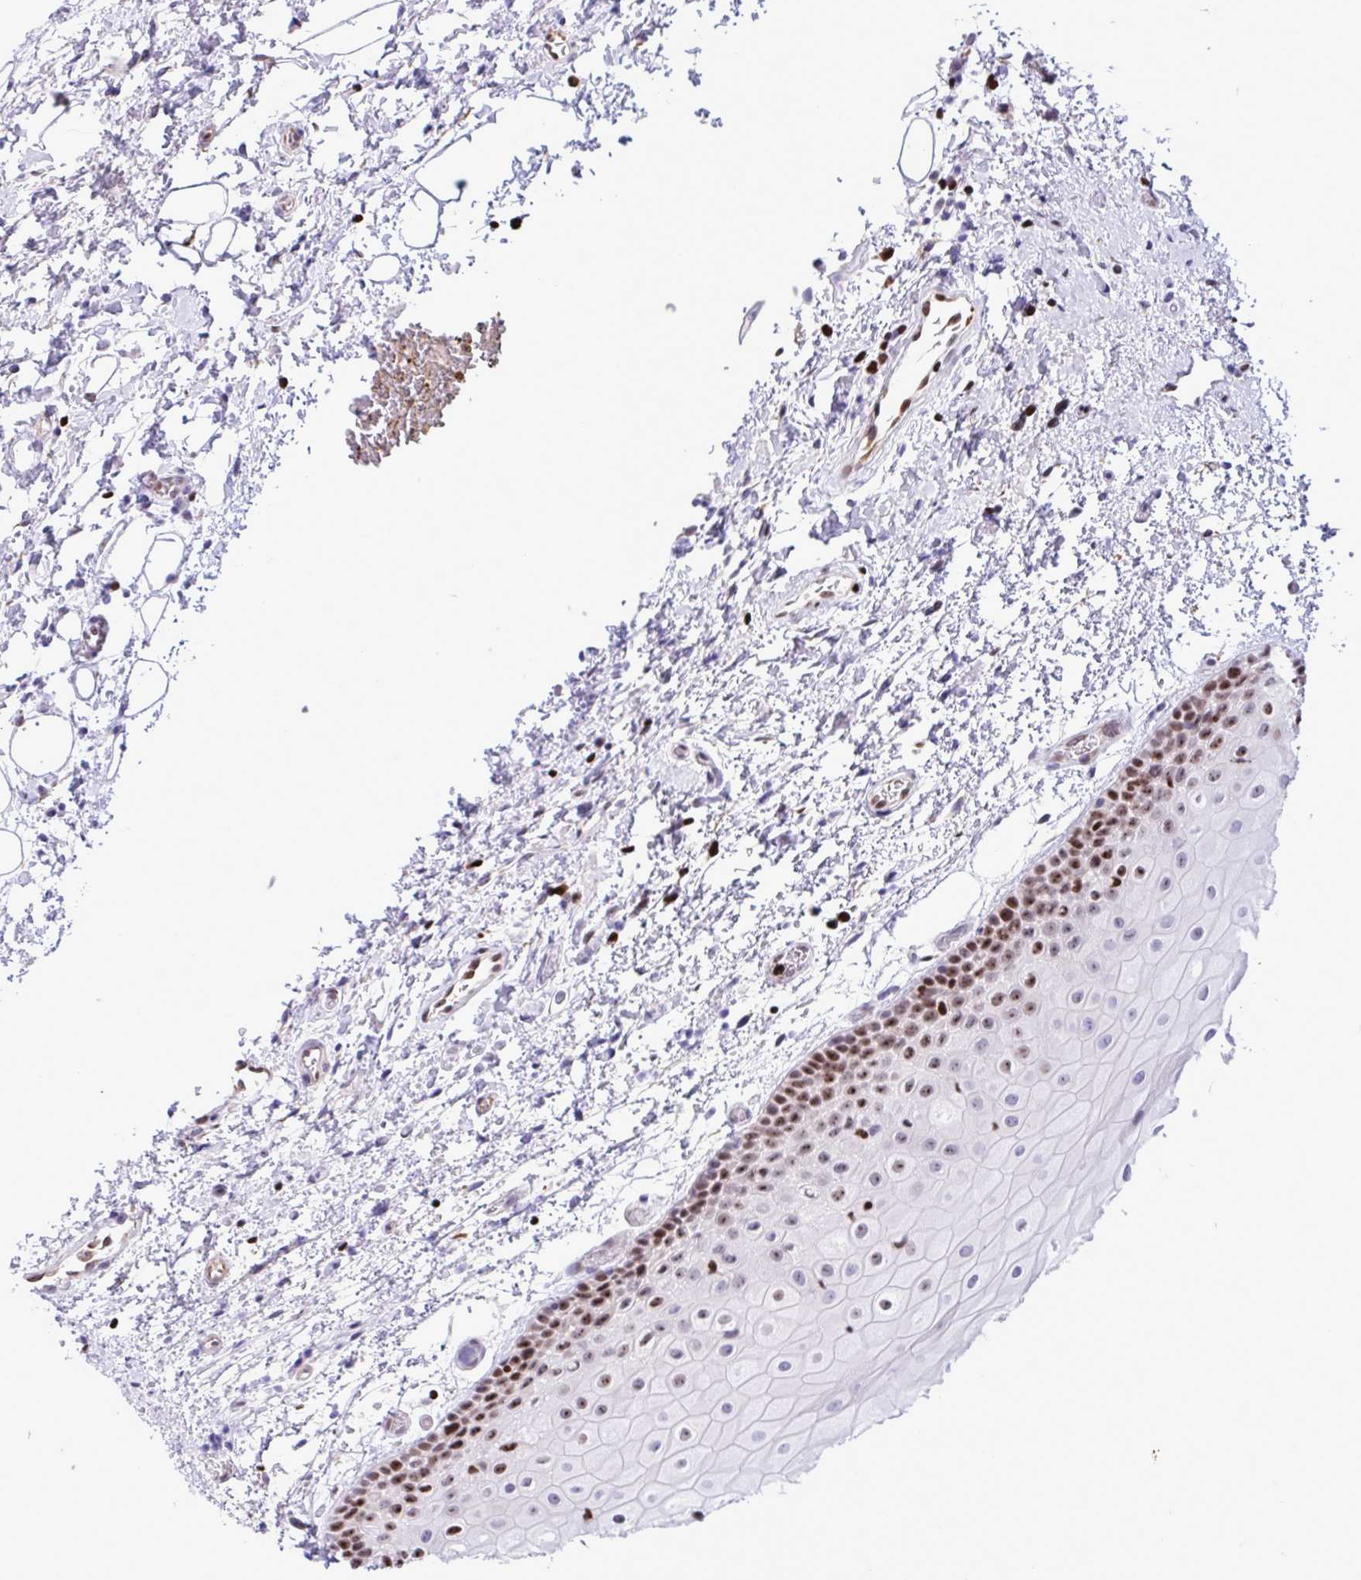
{"staining": {"intensity": "moderate", "quantity": "25%-75%", "location": "nuclear"}, "tissue": "oral mucosa", "cell_type": "Squamous epithelial cells", "image_type": "normal", "snomed": [{"axis": "morphology", "description": "Normal tissue, NOS"}, {"axis": "topography", "description": "Oral tissue"}], "caption": "Oral mucosa stained with DAB (3,3'-diaminobenzidine) immunohistochemistry demonstrates medium levels of moderate nuclear positivity in about 25%-75% of squamous epithelial cells. The protein is shown in brown color, while the nuclei are stained blue.", "gene": "HMGB2", "patient": {"sex": "female", "age": 82}}